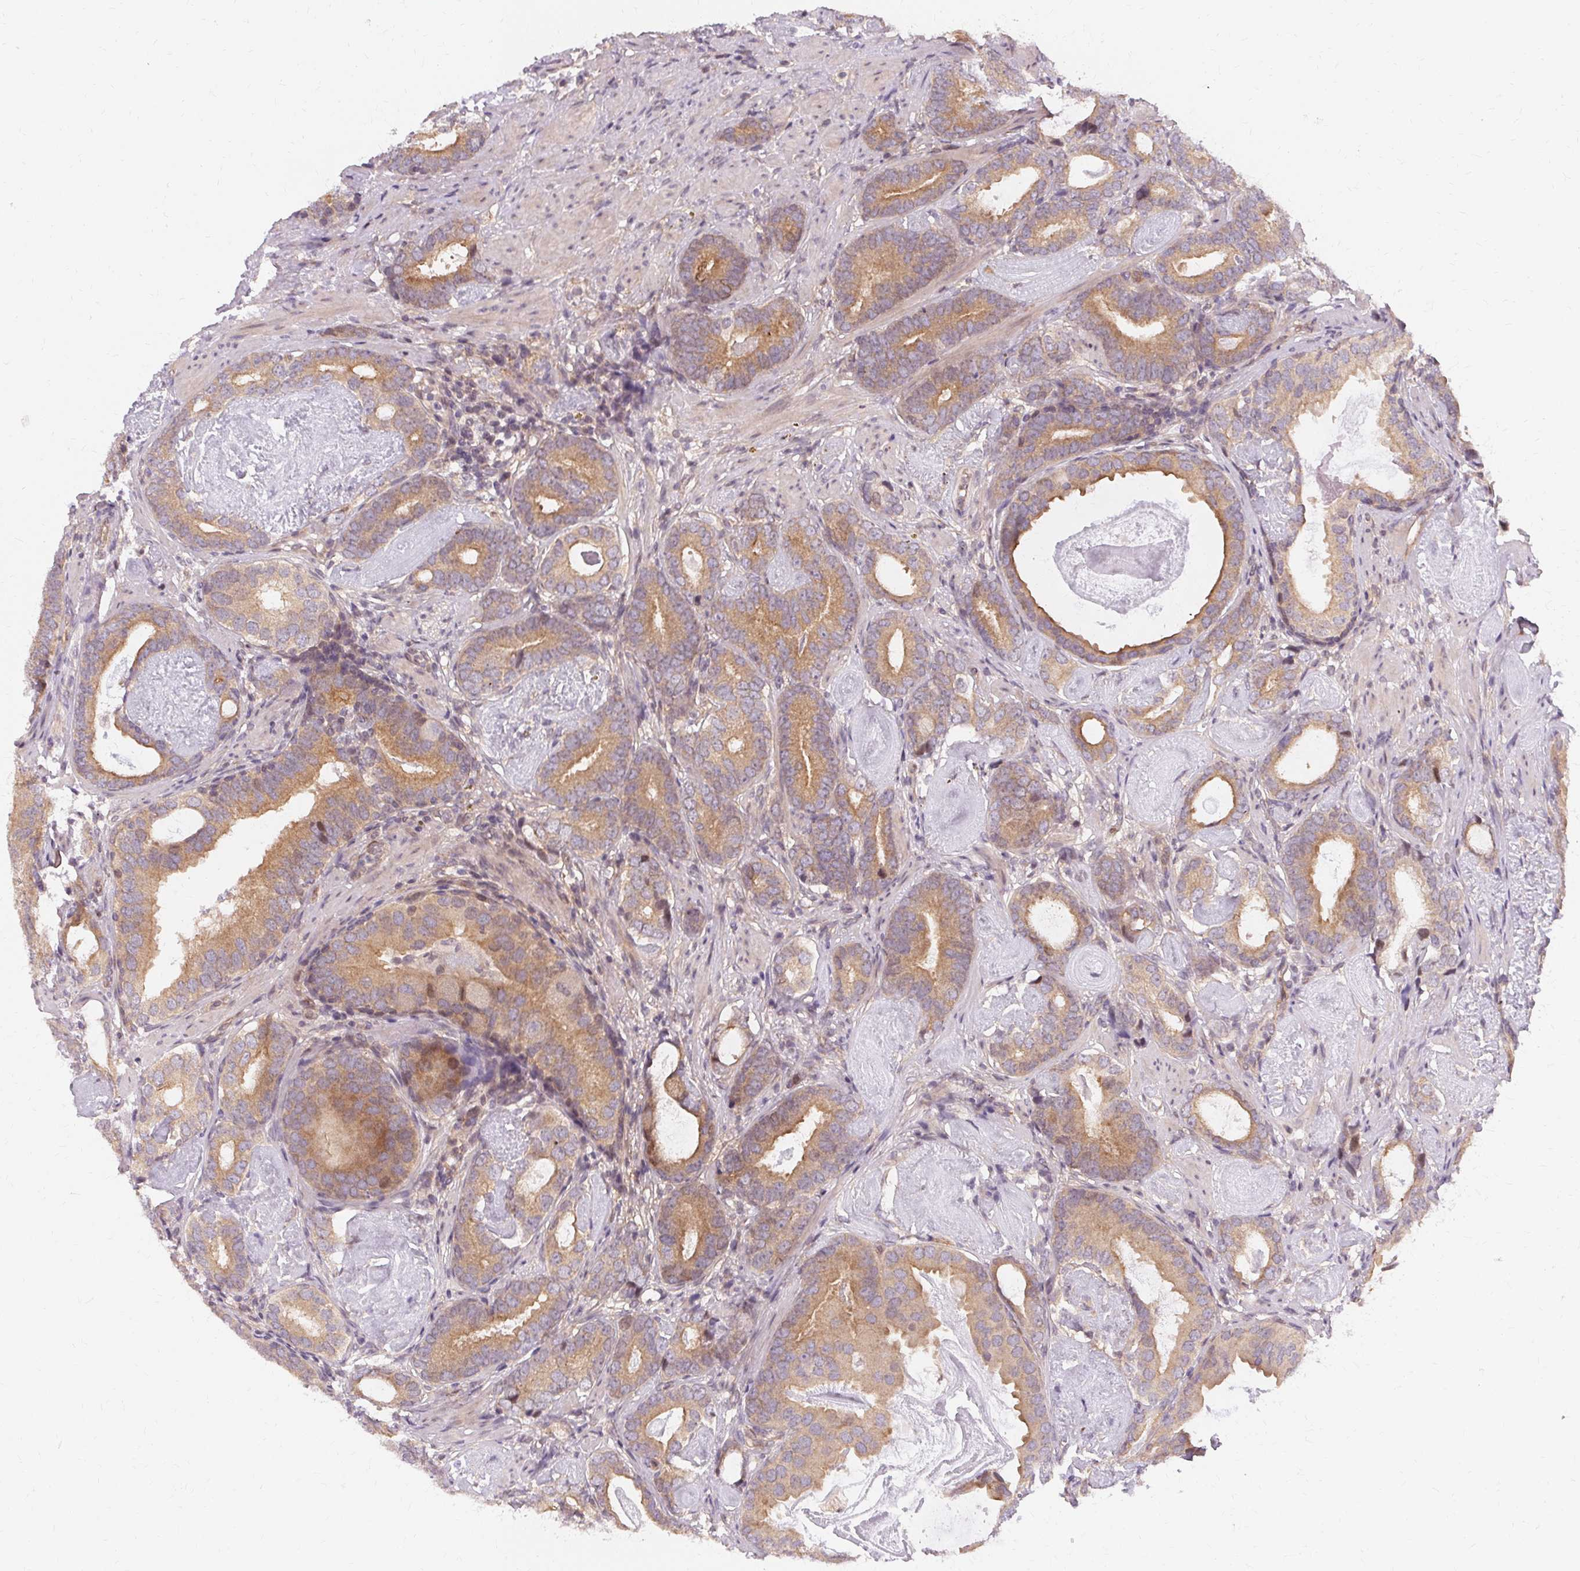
{"staining": {"intensity": "moderate", "quantity": ">75%", "location": "cytoplasmic/membranous"}, "tissue": "prostate cancer", "cell_type": "Tumor cells", "image_type": "cancer", "snomed": [{"axis": "morphology", "description": "Adenocarcinoma, Low grade"}, {"axis": "topography", "description": "Prostate and seminal vesicle, NOS"}], "caption": "Protein staining displays moderate cytoplasmic/membranous staining in approximately >75% of tumor cells in prostate cancer (low-grade adenocarcinoma).", "gene": "USP8", "patient": {"sex": "male", "age": 71}}